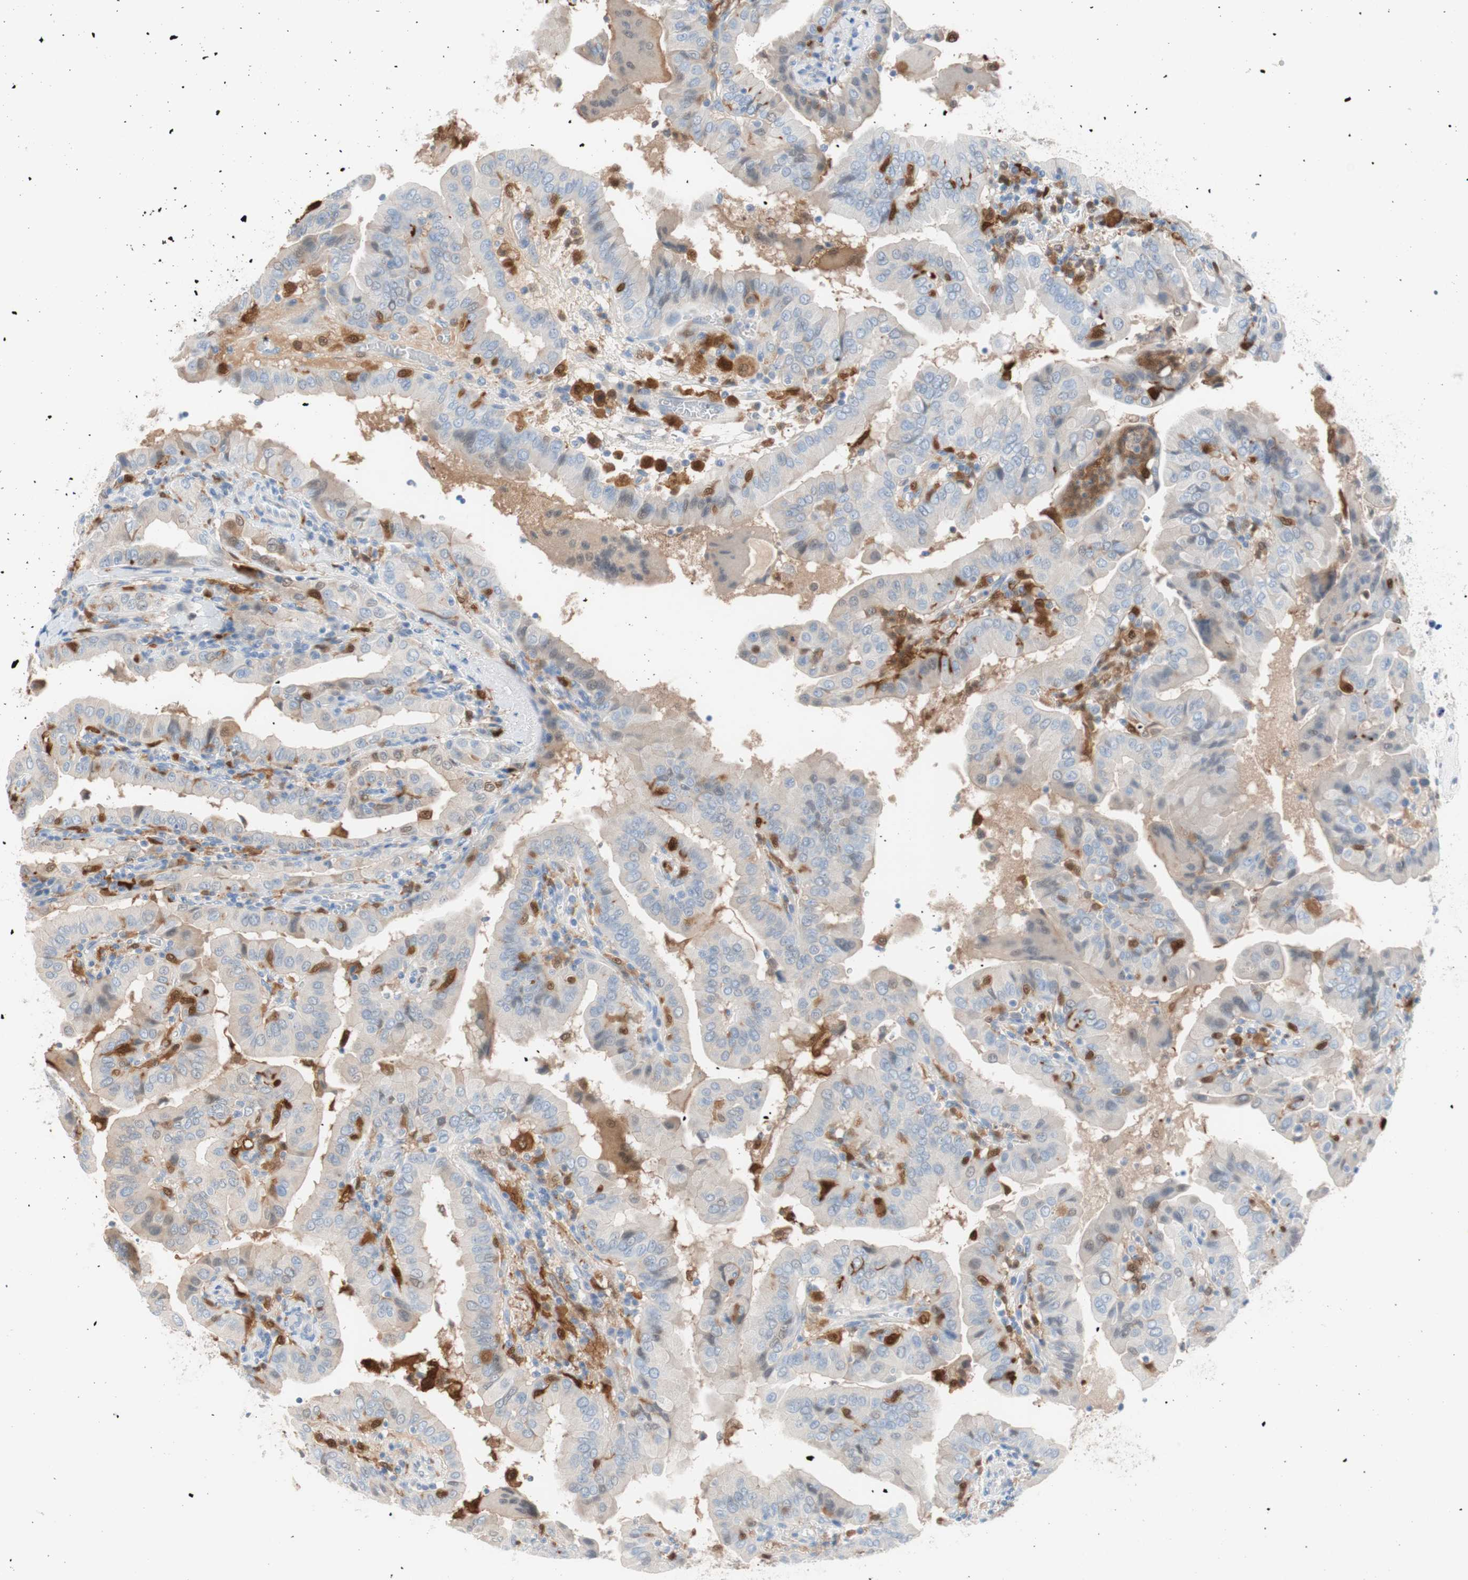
{"staining": {"intensity": "negative", "quantity": "none", "location": "none"}, "tissue": "thyroid cancer", "cell_type": "Tumor cells", "image_type": "cancer", "snomed": [{"axis": "morphology", "description": "Papillary adenocarcinoma, NOS"}, {"axis": "topography", "description": "Thyroid gland"}], "caption": "The micrograph displays no staining of tumor cells in thyroid papillary adenocarcinoma.", "gene": "IL18", "patient": {"sex": "male", "age": 33}}